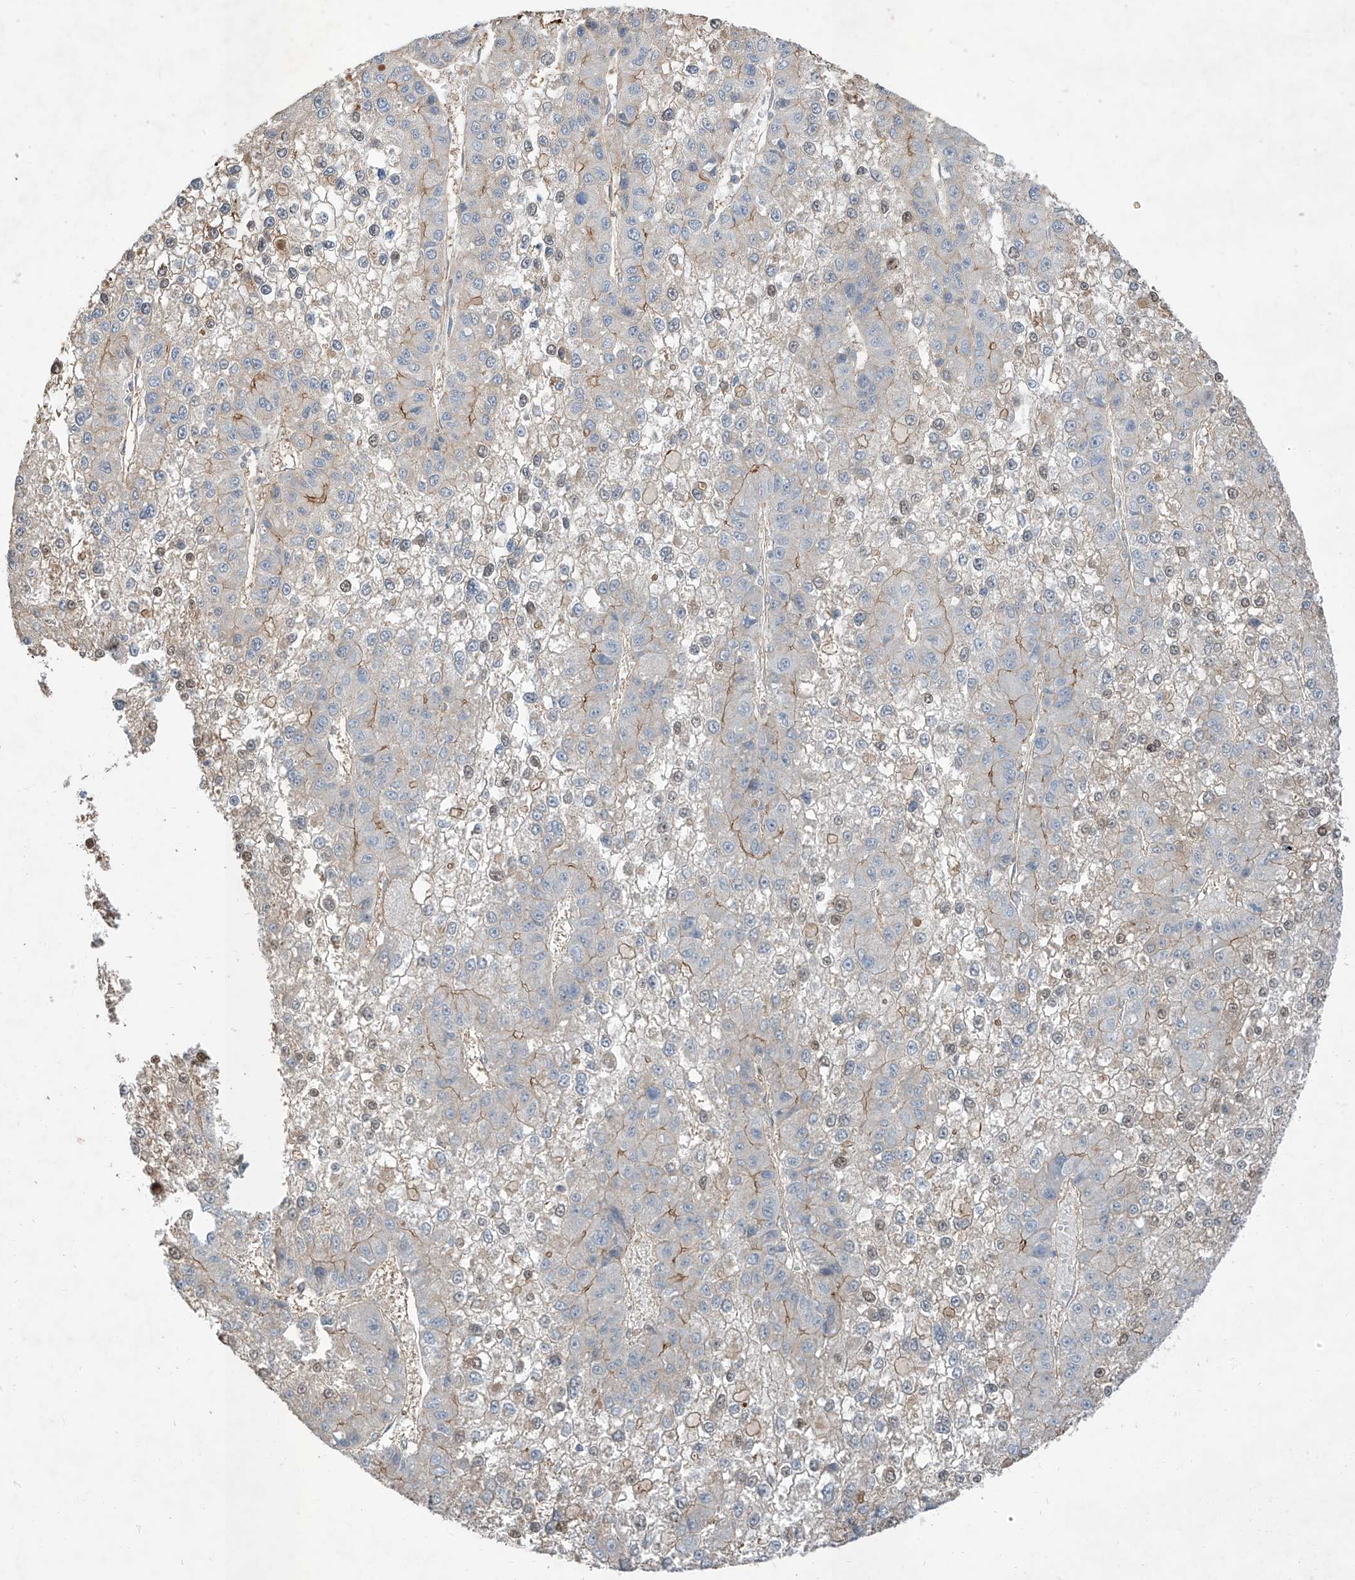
{"staining": {"intensity": "moderate", "quantity": "<25%", "location": "cytoplasmic/membranous"}, "tissue": "liver cancer", "cell_type": "Tumor cells", "image_type": "cancer", "snomed": [{"axis": "morphology", "description": "Carcinoma, Hepatocellular, NOS"}, {"axis": "topography", "description": "Liver"}], "caption": "Human liver cancer stained with a brown dye shows moderate cytoplasmic/membranous positive positivity in approximately <25% of tumor cells.", "gene": "EPHX4", "patient": {"sex": "female", "age": 73}}